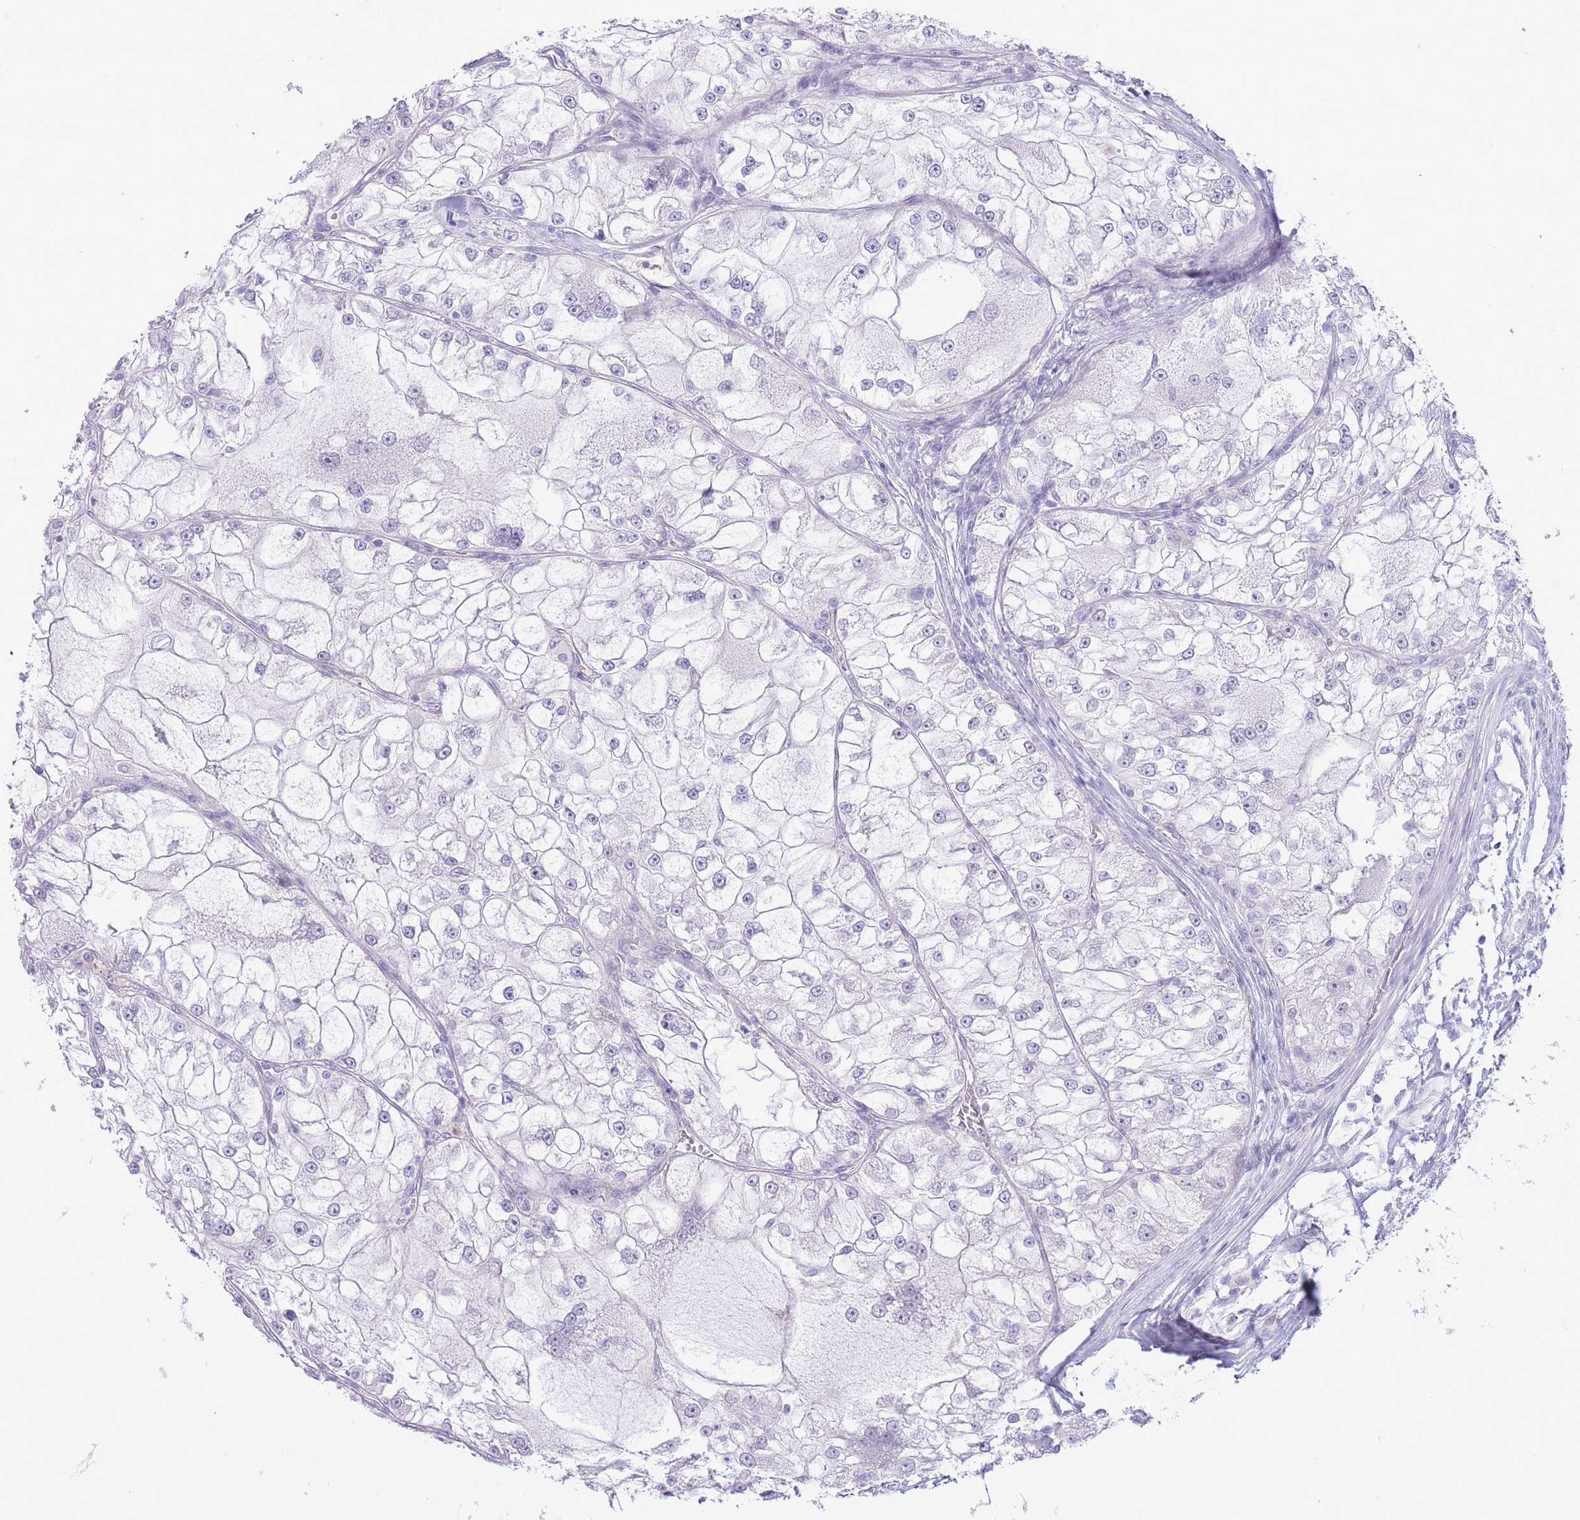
{"staining": {"intensity": "negative", "quantity": "none", "location": "none"}, "tissue": "renal cancer", "cell_type": "Tumor cells", "image_type": "cancer", "snomed": [{"axis": "morphology", "description": "Adenocarcinoma, NOS"}, {"axis": "topography", "description": "Kidney"}], "caption": "The immunohistochemistry photomicrograph has no significant staining in tumor cells of renal cancer (adenocarcinoma) tissue.", "gene": "ASAP3", "patient": {"sex": "female", "age": 72}}